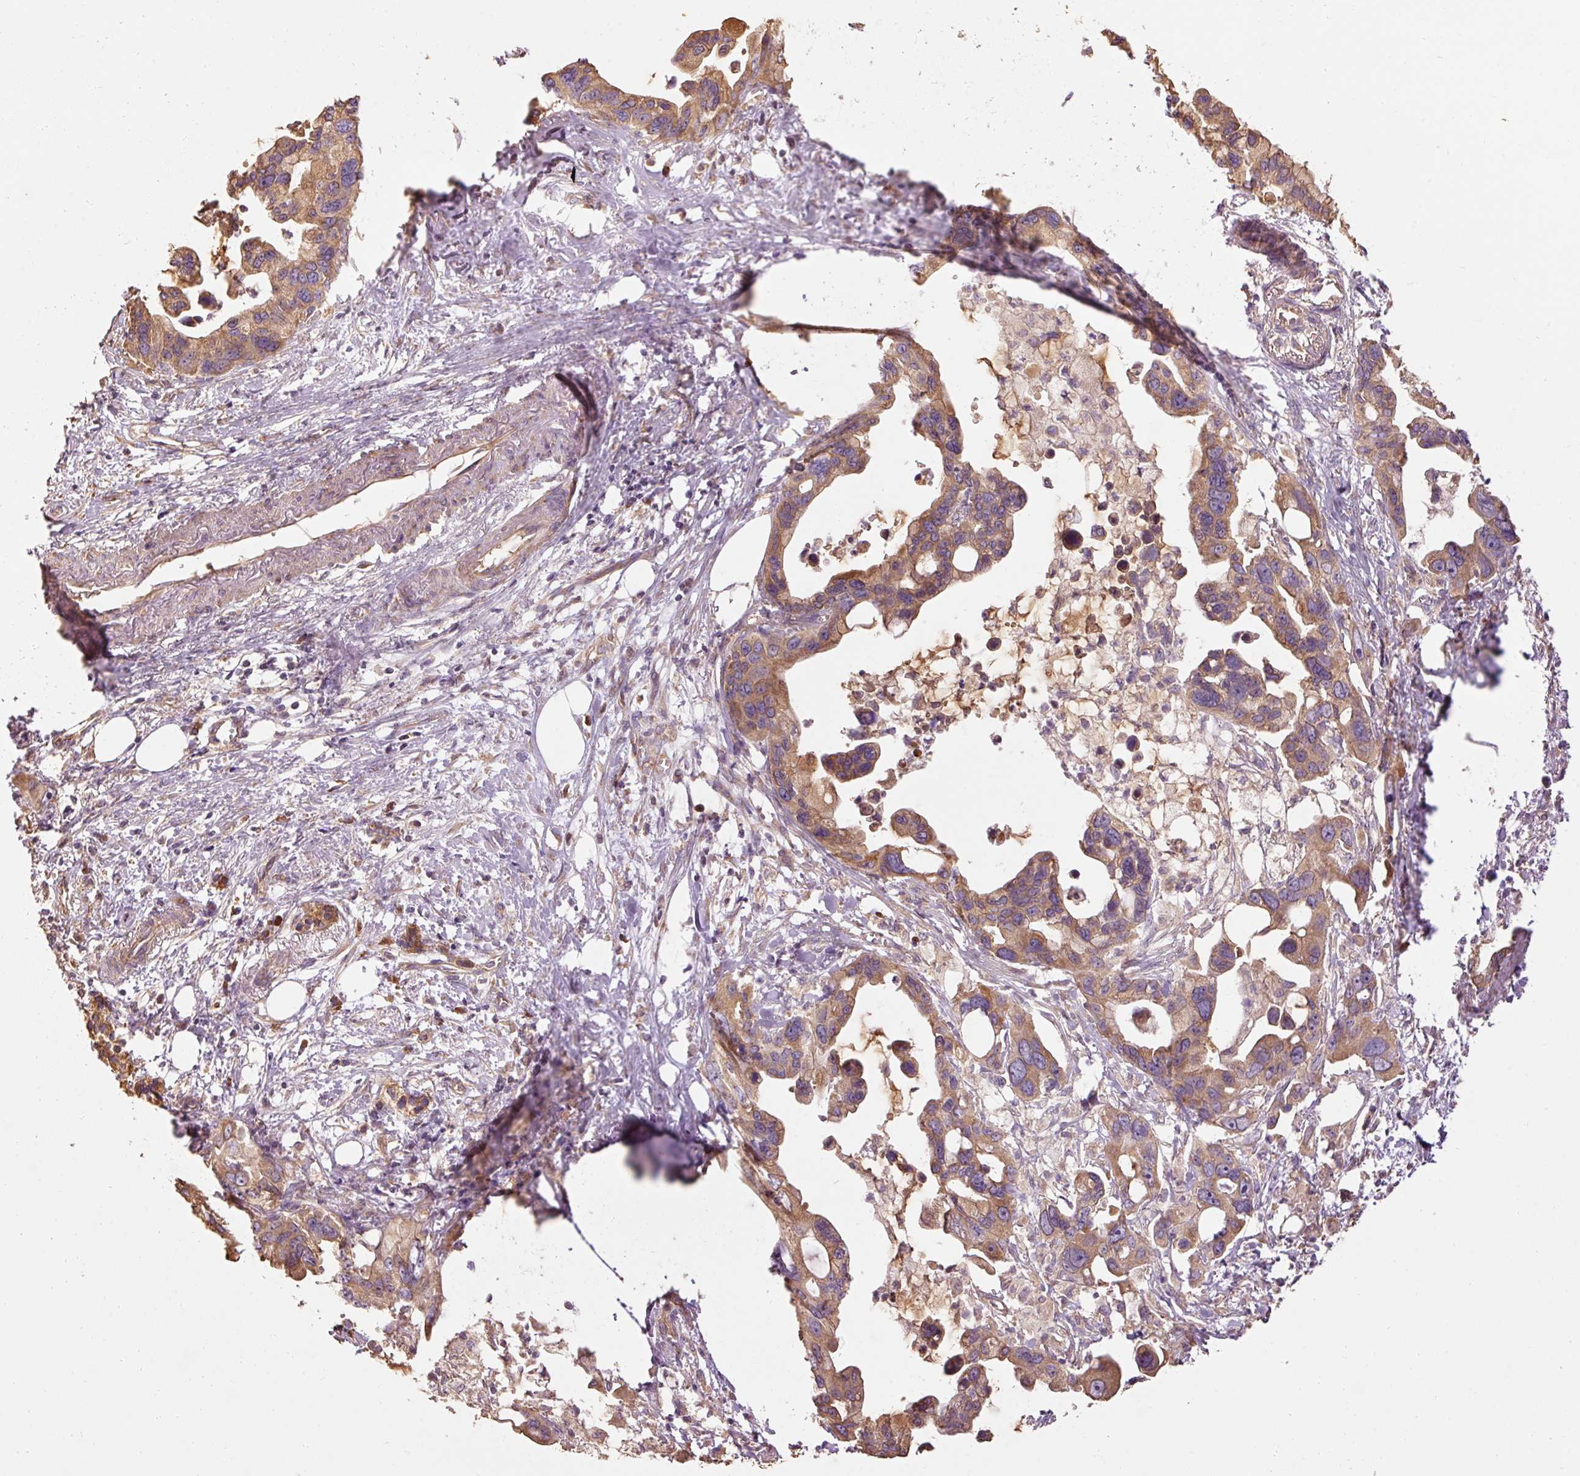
{"staining": {"intensity": "moderate", "quantity": ">75%", "location": "cytoplasmic/membranous"}, "tissue": "pancreatic cancer", "cell_type": "Tumor cells", "image_type": "cancer", "snomed": [{"axis": "morphology", "description": "Adenocarcinoma, NOS"}, {"axis": "topography", "description": "Pancreas"}], "caption": "A high-resolution photomicrograph shows IHC staining of pancreatic cancer (adenocarcinoma), which reveals moderate cytoplasmic/membranous positivity in approximately >75% of tumor cells.", "gene": "EFHC1", "patient": {"sex": "female", "age": 83}}